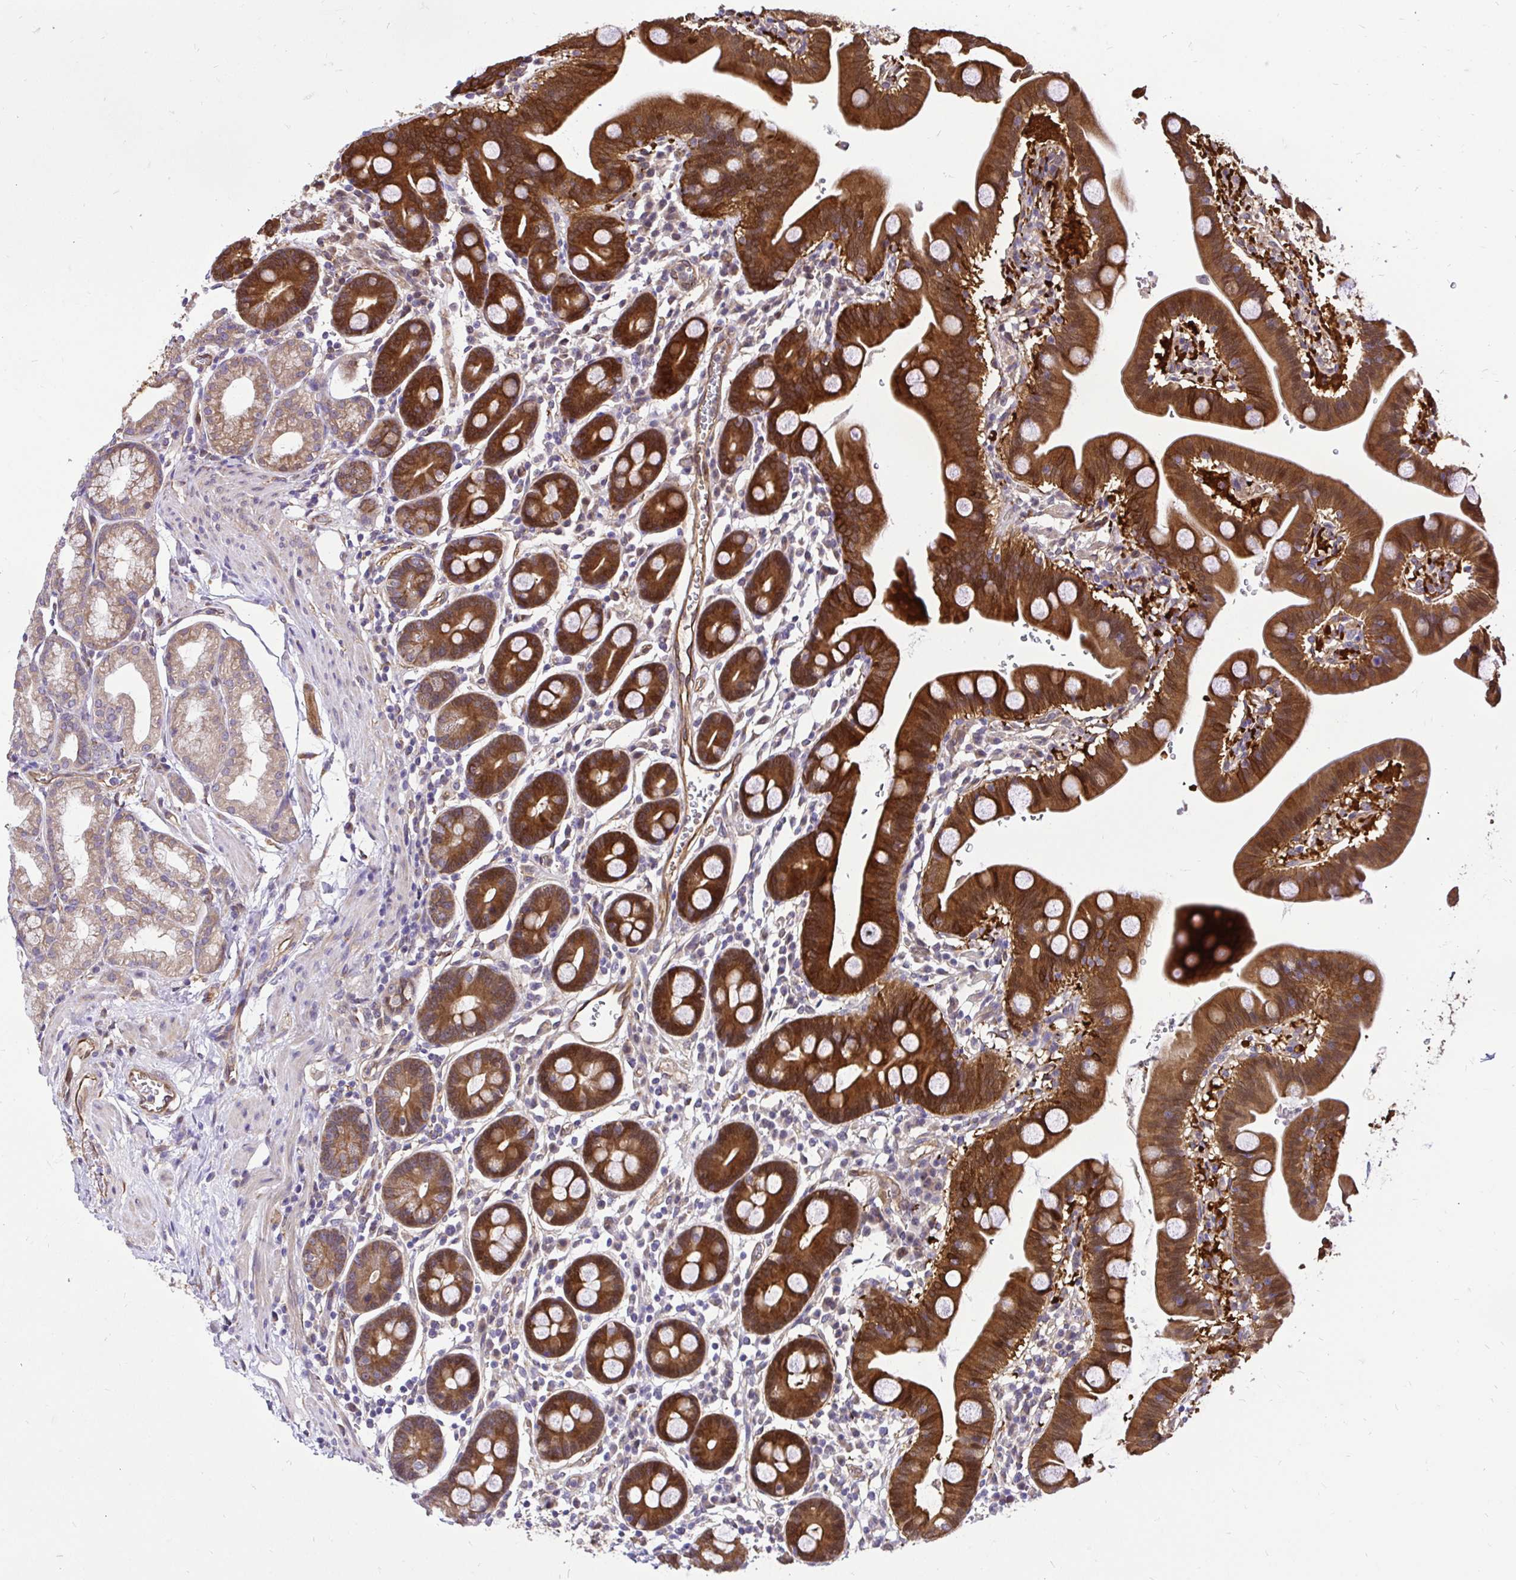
{"staining": {"intensity": "strong", "quantity": ">75%", "location": "cytoplasmic/membranous"}, "tissue": "duodenum", "cell_type": "Glandular cells", "image_type": "normal", "snomed": [{"axis": "morphology", "description": "Normal tissue, NOS"}, {"axis": "topography", "description": "Duodenum"}], "caption": "Brown immunohistochemical staining in normal duodenum demonstrates strong cytoplasmic/membranous positivity in approximately >75% of glandular cells.", "gene": "CCDC122", "patient": {"sex": "male", "age": 59}}